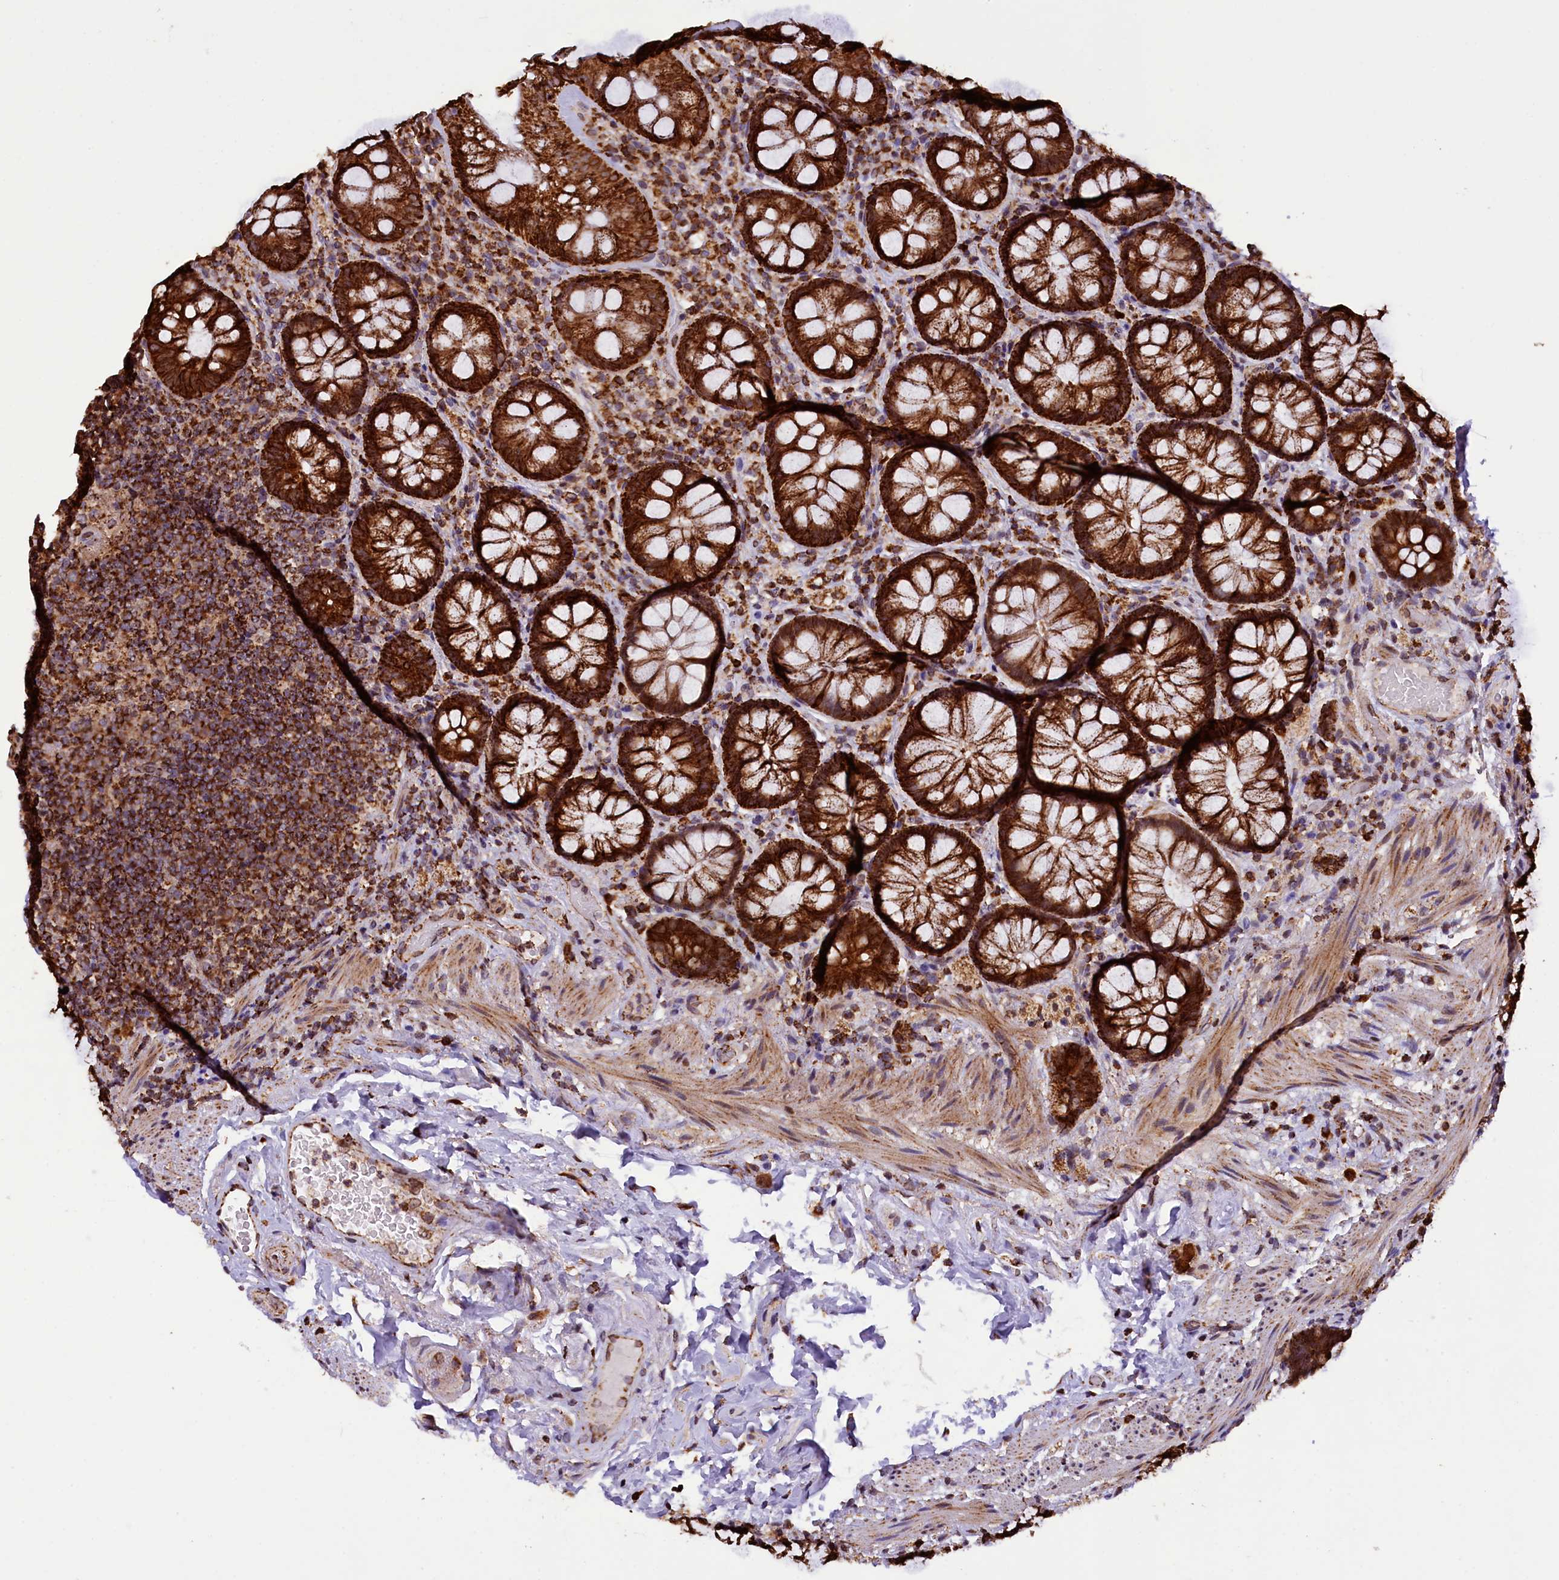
{"staining": {"intensity": "strong", "quantity": ">75%", "location": "cytoplasmic/membranous"}, "tissue": "rectum", "cell_type": "Glandular cells", "image_type": "normal", "snomed": [{"axis": "morphology", "description": "Normal tissue, NOS"}, {"axis": "topography", "description": "Rectum"}], "caption": "IHC staining of benign rectum, which displays high levels of strong cytoplasmic/membranous positivity in about >75% of glandular cells indicating strong cytoplasmic/membranous protein staining. The staining was performed using DAB (3,3'-diaminobenzidine) (brown) for protein detection and nuclei were counterstained in hematoxylin (blue).", "gene": "KLC2", "patient": {"sex": "male", "age": 83}}